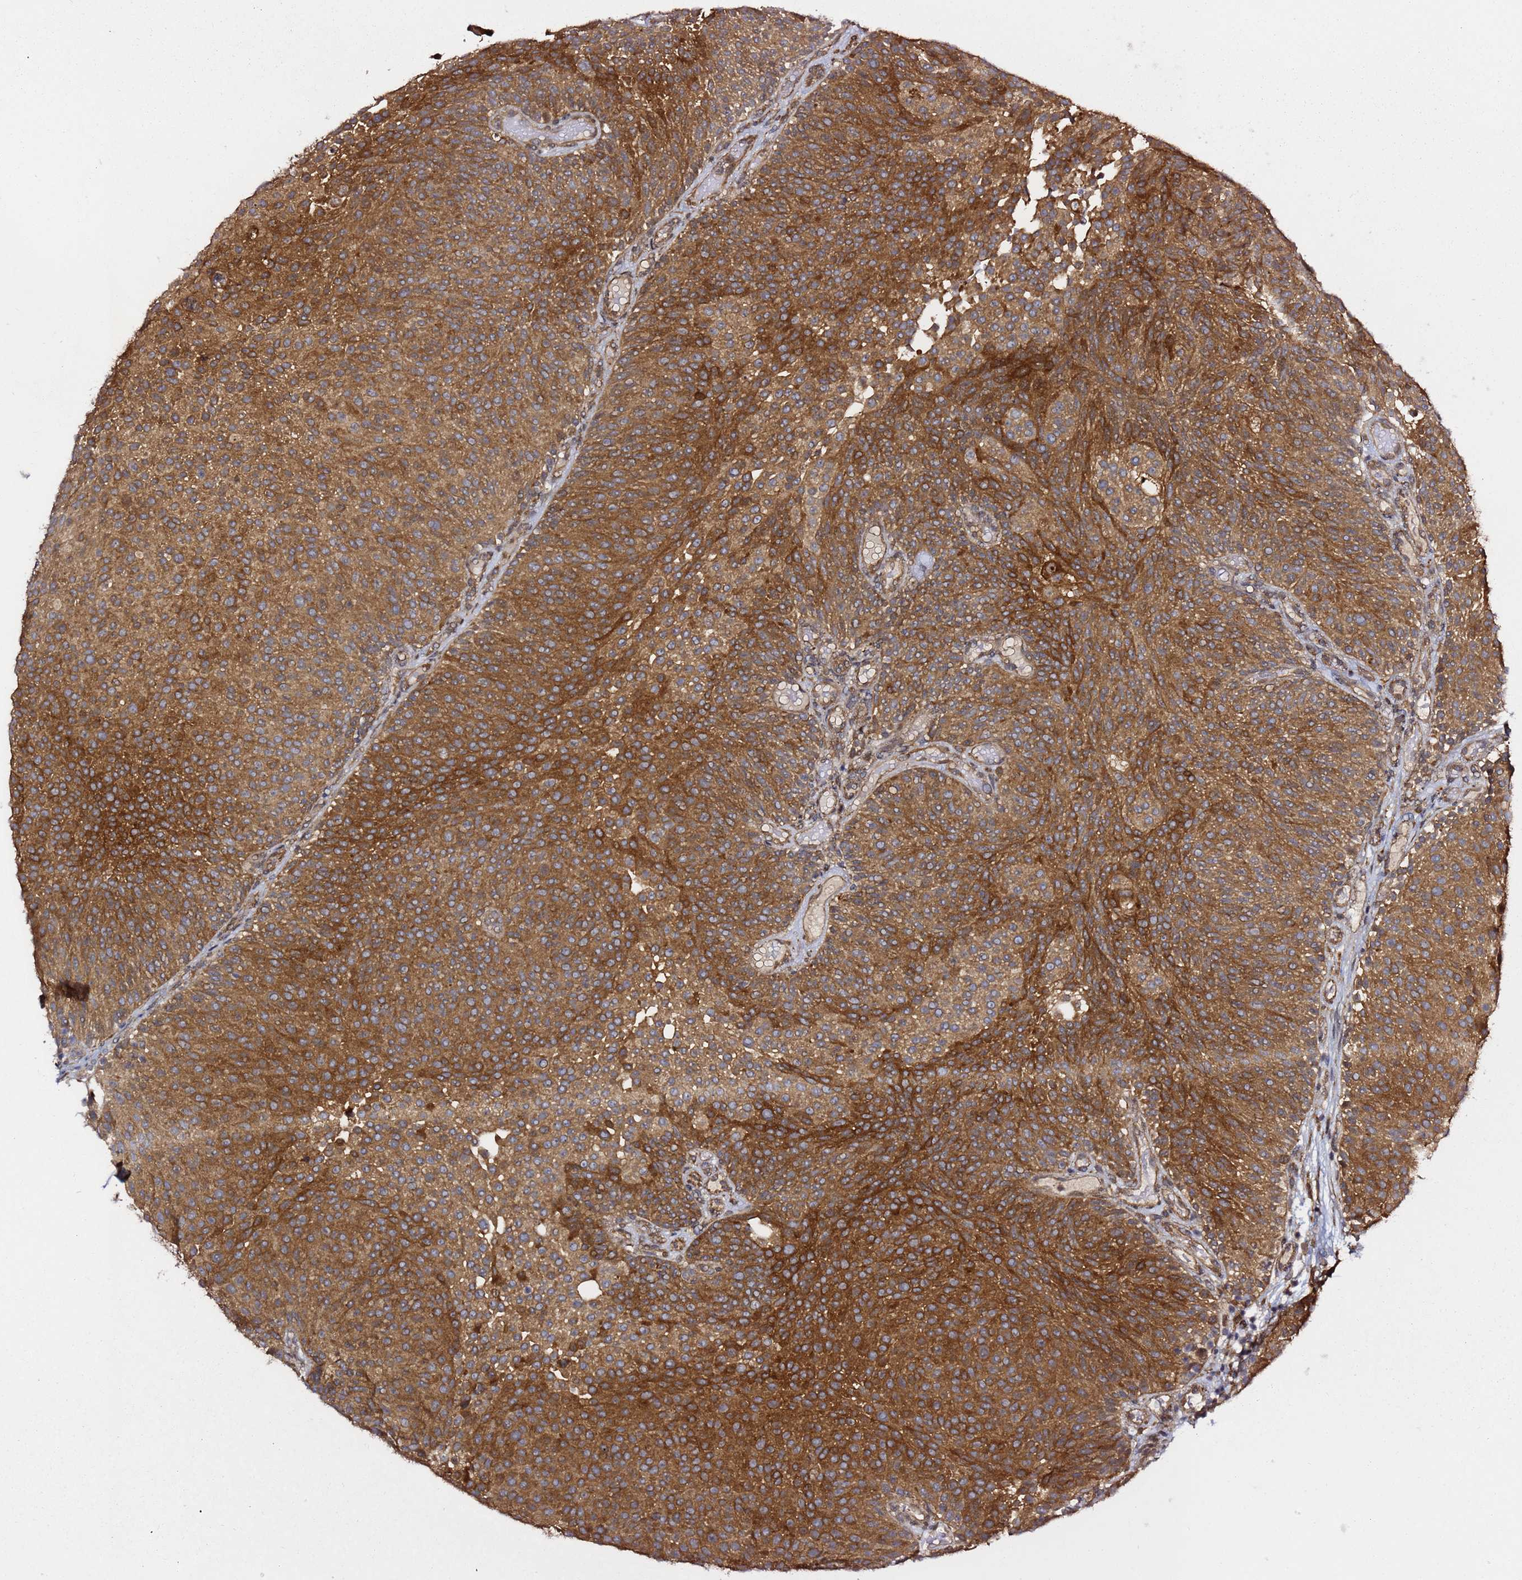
{"staining": {"intensity": "strong", "quantity": ">75%", "location": "cytoplasmic/membranous"}, "tissue": "urothelial cancer", "cell_type": "Tumor cells", "image_type": "cancer", "snomed": [{"axis": "morphology", "description": "Urothelial carcinoma, Low grade"}, {"axis": "topography", "description": "Urinary bladder"}], "caption": "DAB (3,3'-diaminobenzidine) immunohistochemical staining of urothelial cancer shows strong cytoplasmic/membranous protein expression in about >75% of tumor cells.", "gene": "PRKAB2", "patient": {"sex": "male", "age": 78}}